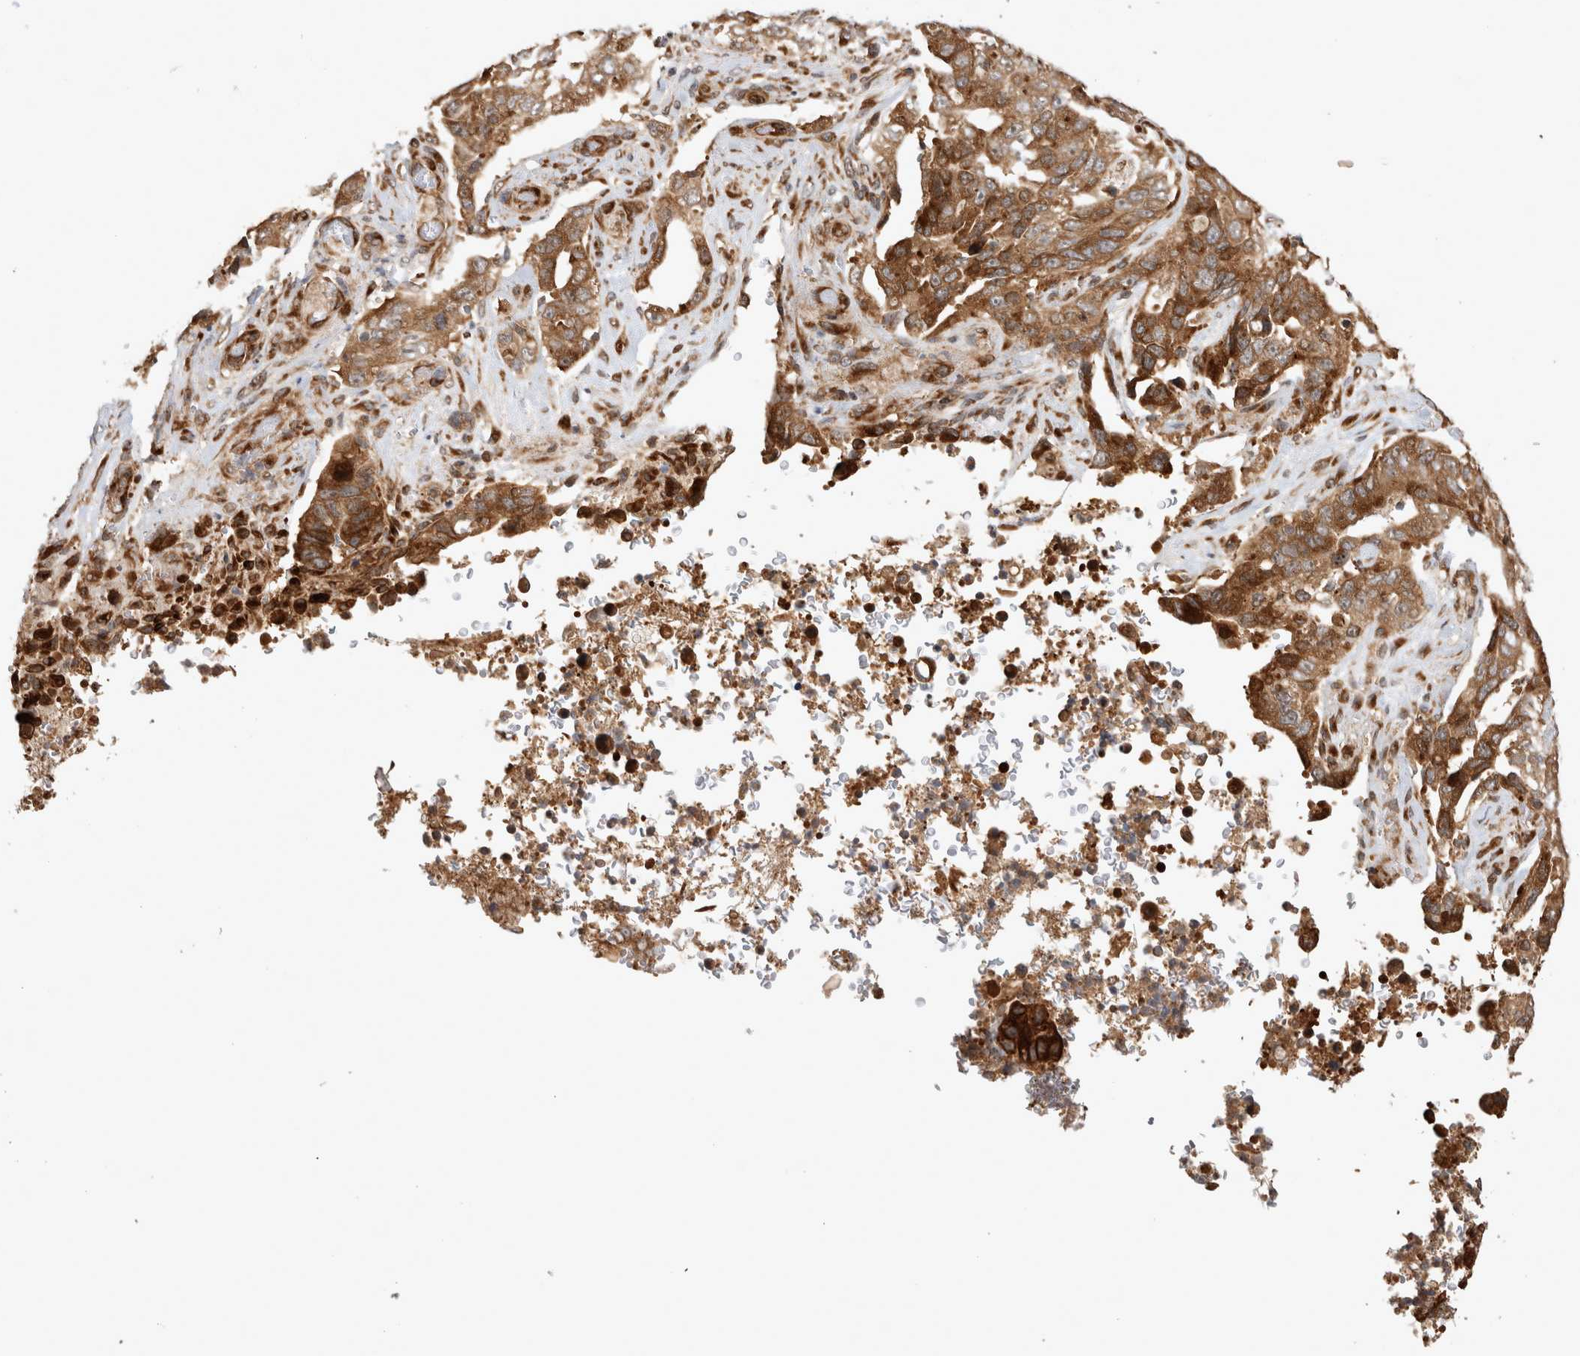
{"staining": {"intensity": "moderate", "quantity": ">75%", "location": "cytoplasmic/membranous"}, "tissue": "stomach cancer", "cell_type": "Tumor cells", "image_type": "cancer", "snomed": [{"axis": "morphology", "description": "Adenocarcinoma, NOS"}, {"axis": "topography", "description": "Stomach"}], "caption": "Stomach cancer (adenocarcinoma) stained with DAB immunohistochemistry (IHC) shows medium levels of moderate cytoplasmic/membranous staining in about >75% of tumor cells. Ihc stains the protein in brown and the nuclei are stained blue.", "gene": "PCDHB15", "patient": {"sex": "female", "age": 89}}